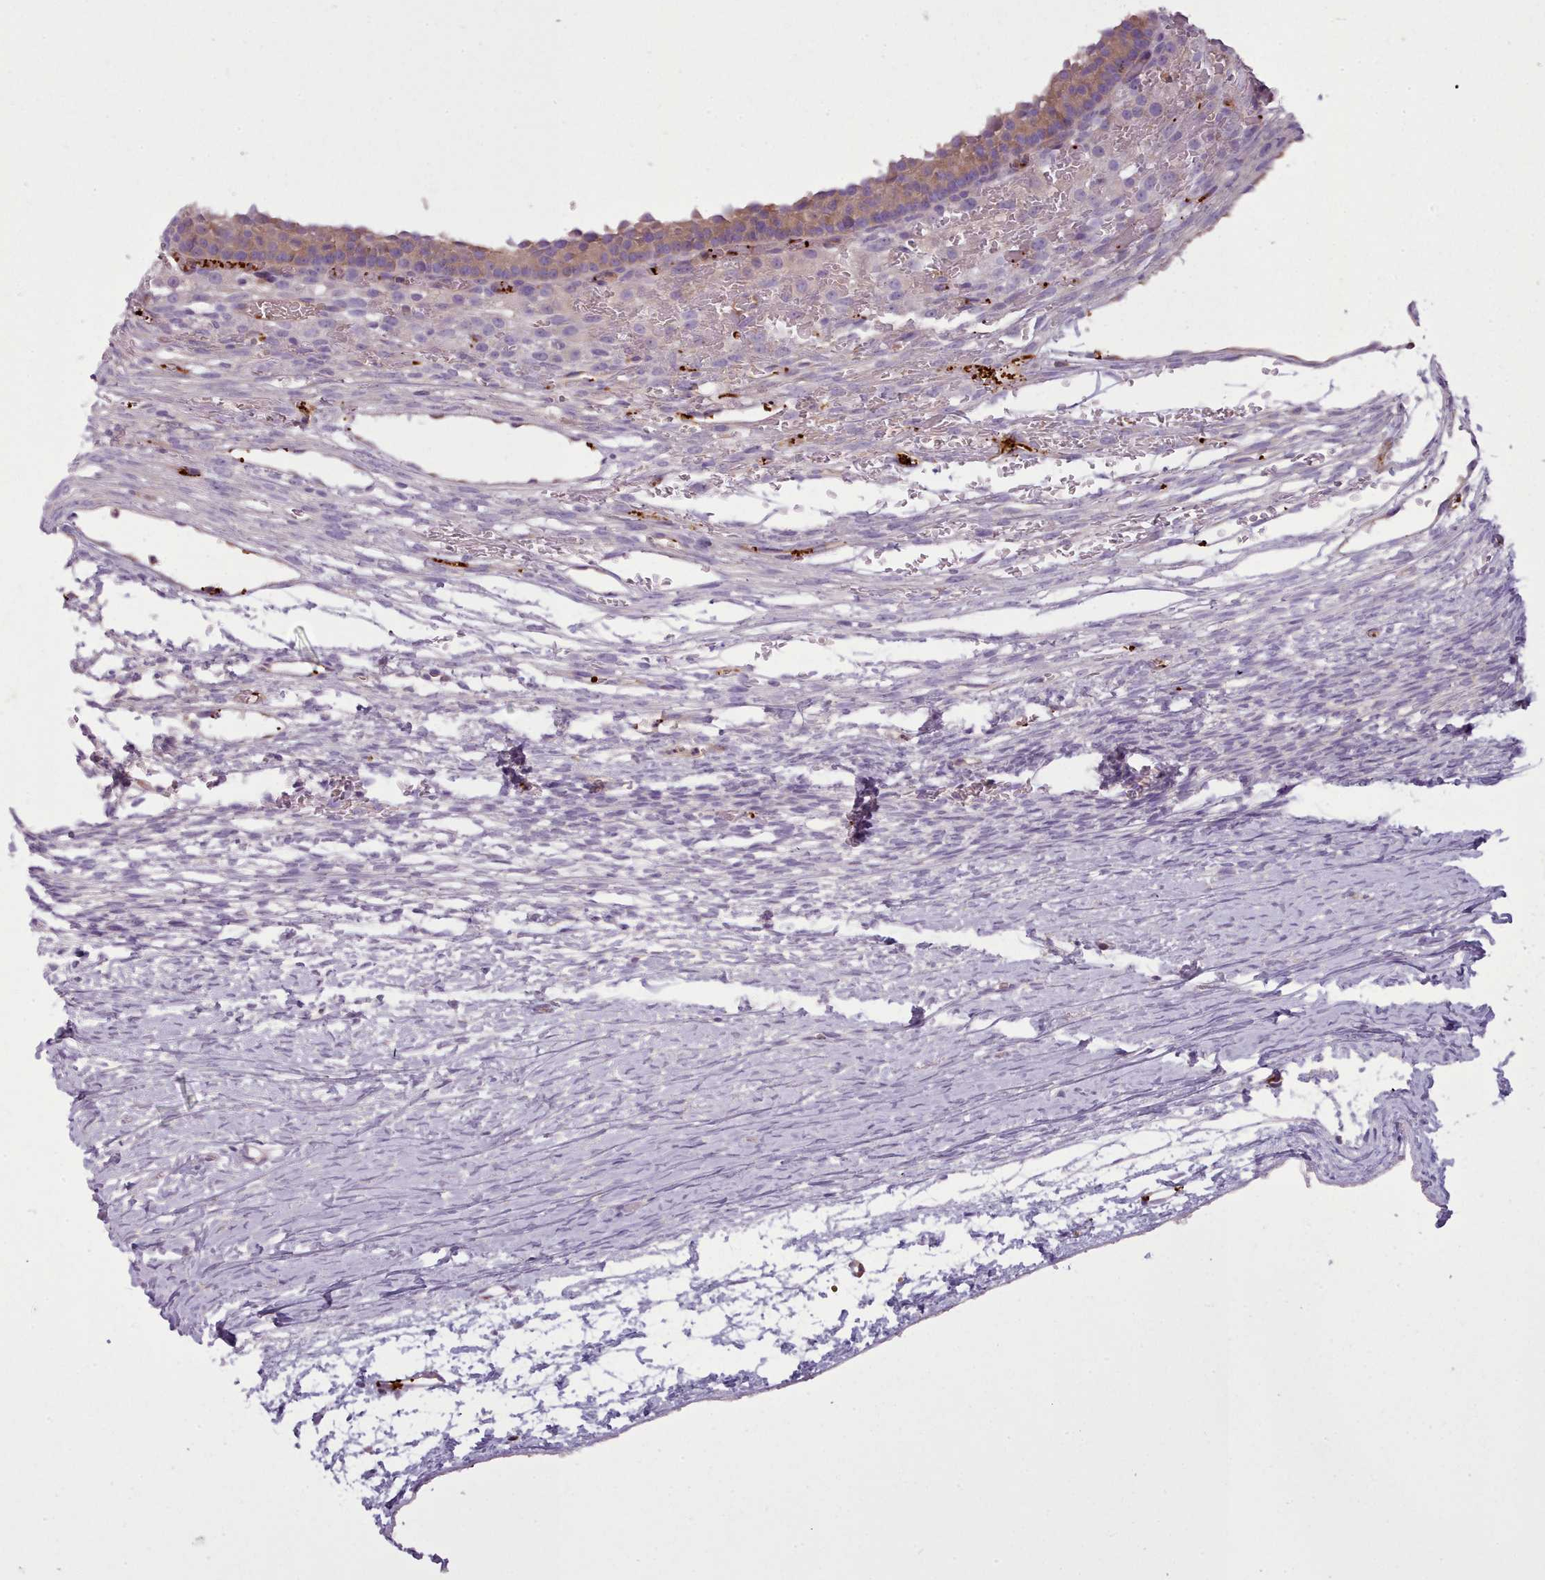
{"staining": {"intensity": "negative", "quantity": "none", "location": "none"}, "tissue": "ovary", "cell_type": "Ovarian stroma cells", "image_type": "normal", "snomed": [{"axis": "morphology", "description": "Normal tissue, NOS"}, {"axis": "topography", "description": "Ovary"}], "caption": "High magnification brightfield microscopy of unremarkable ovary stained with DAB (brown) and counterstained with hematoxylin (blue): ovarian stroma cells show no significant staining. (Stains: DAB immunohistochemistry (IHC) with hematoxylin counter stain, Microscopy: brightfield microscopy at high magnification).", "gene": "NDST2", "patient": {"sex": "female", "age": 39}}